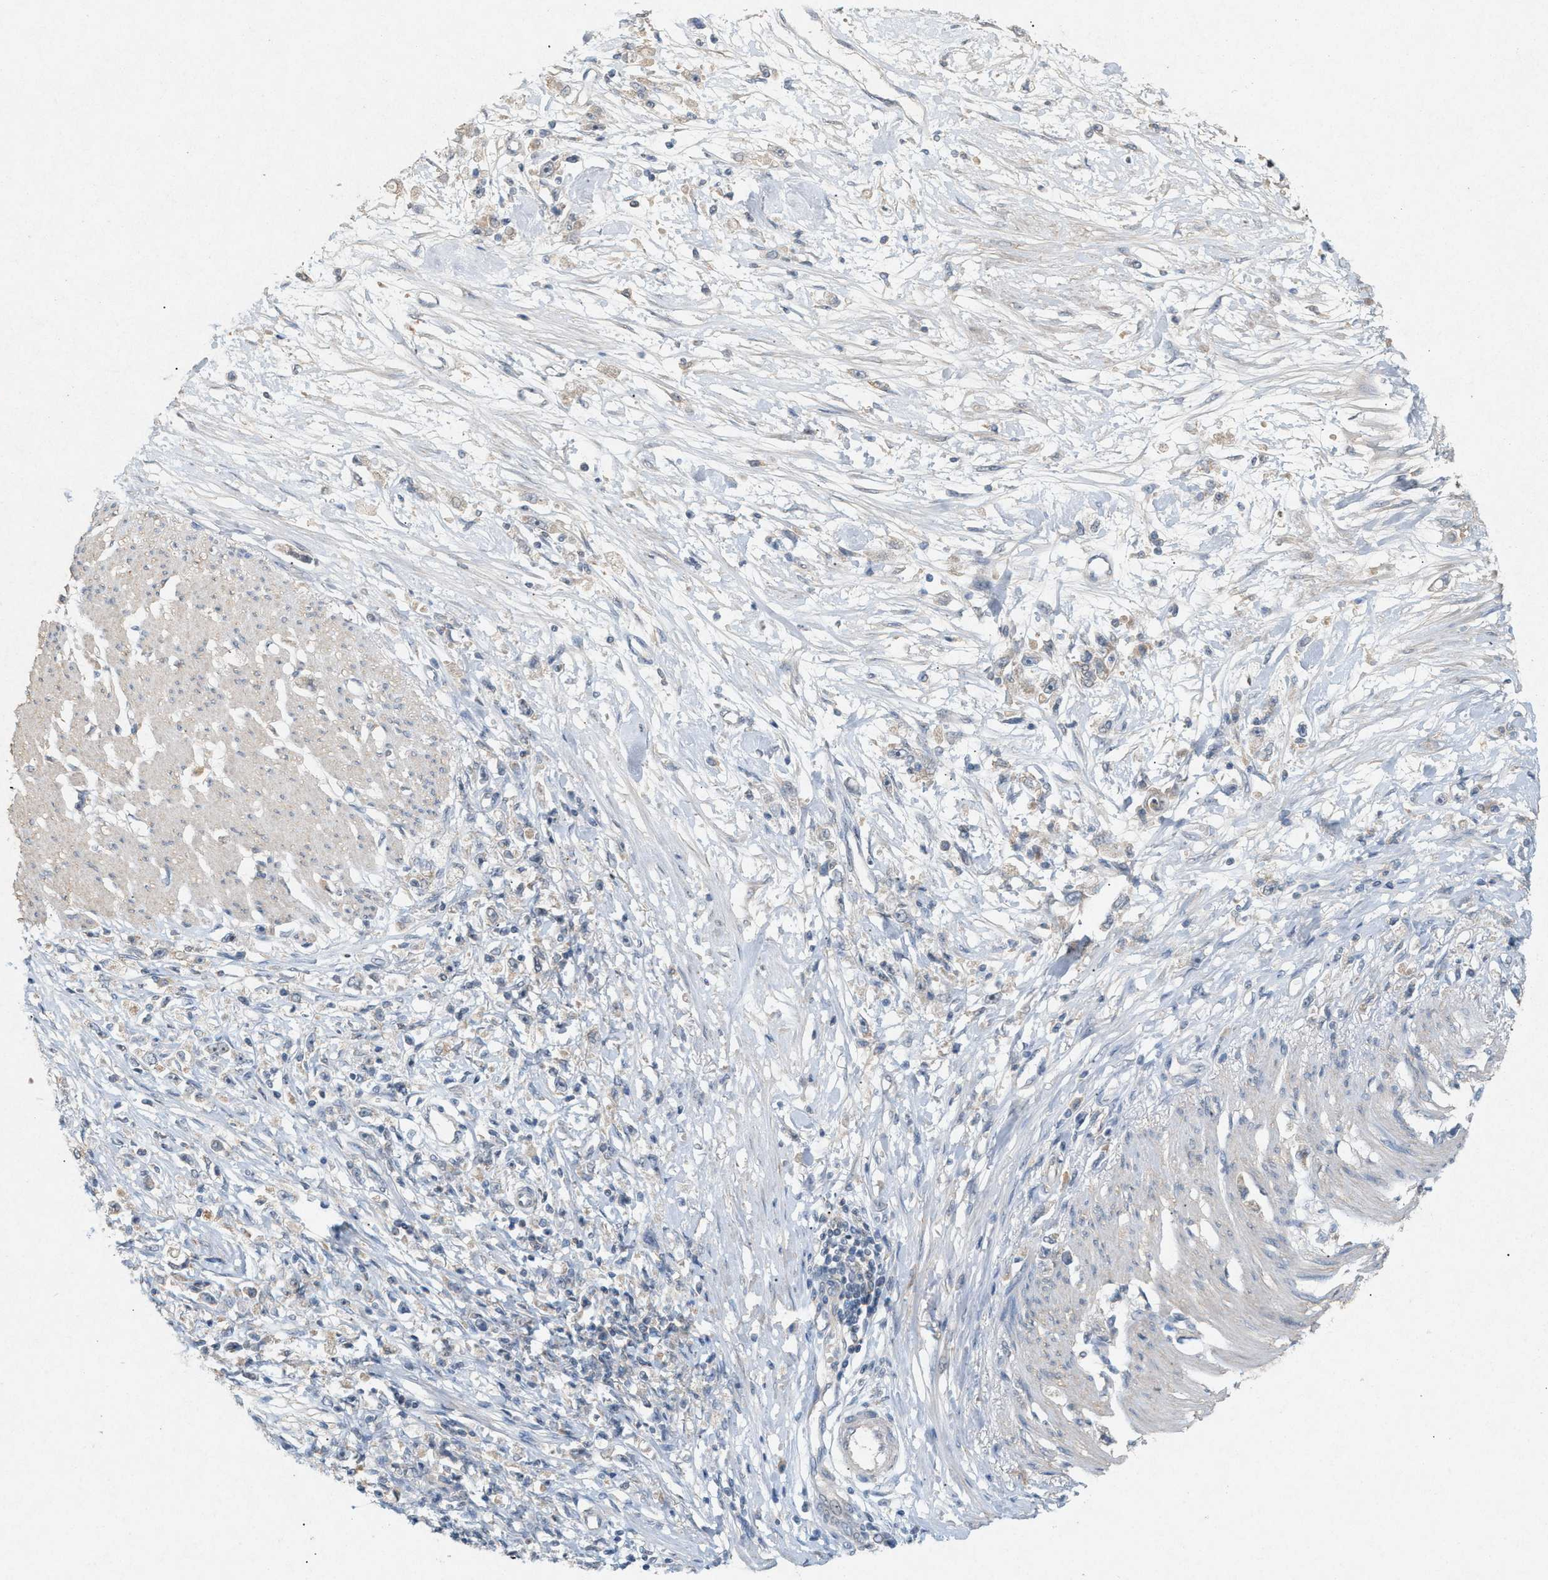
{"staining": {"intensity": "negative", "quantity": "none", "location": "none"}, "tissue": "stomach cancer", "cell_type": "Tumor cells", "image_type": "cancer", "snomed": [{"axis": "morphology", "description": "Adenocarcinoma, NOS"}, {"axis": "topography", "description": "Stomach"}], "caption": "Photomicrograph shows no significant protein expression in tumor cells of stomach adenocarcinoma.", "gene": "DCAF7", "patient": {"sex": "female", "age": 59}}